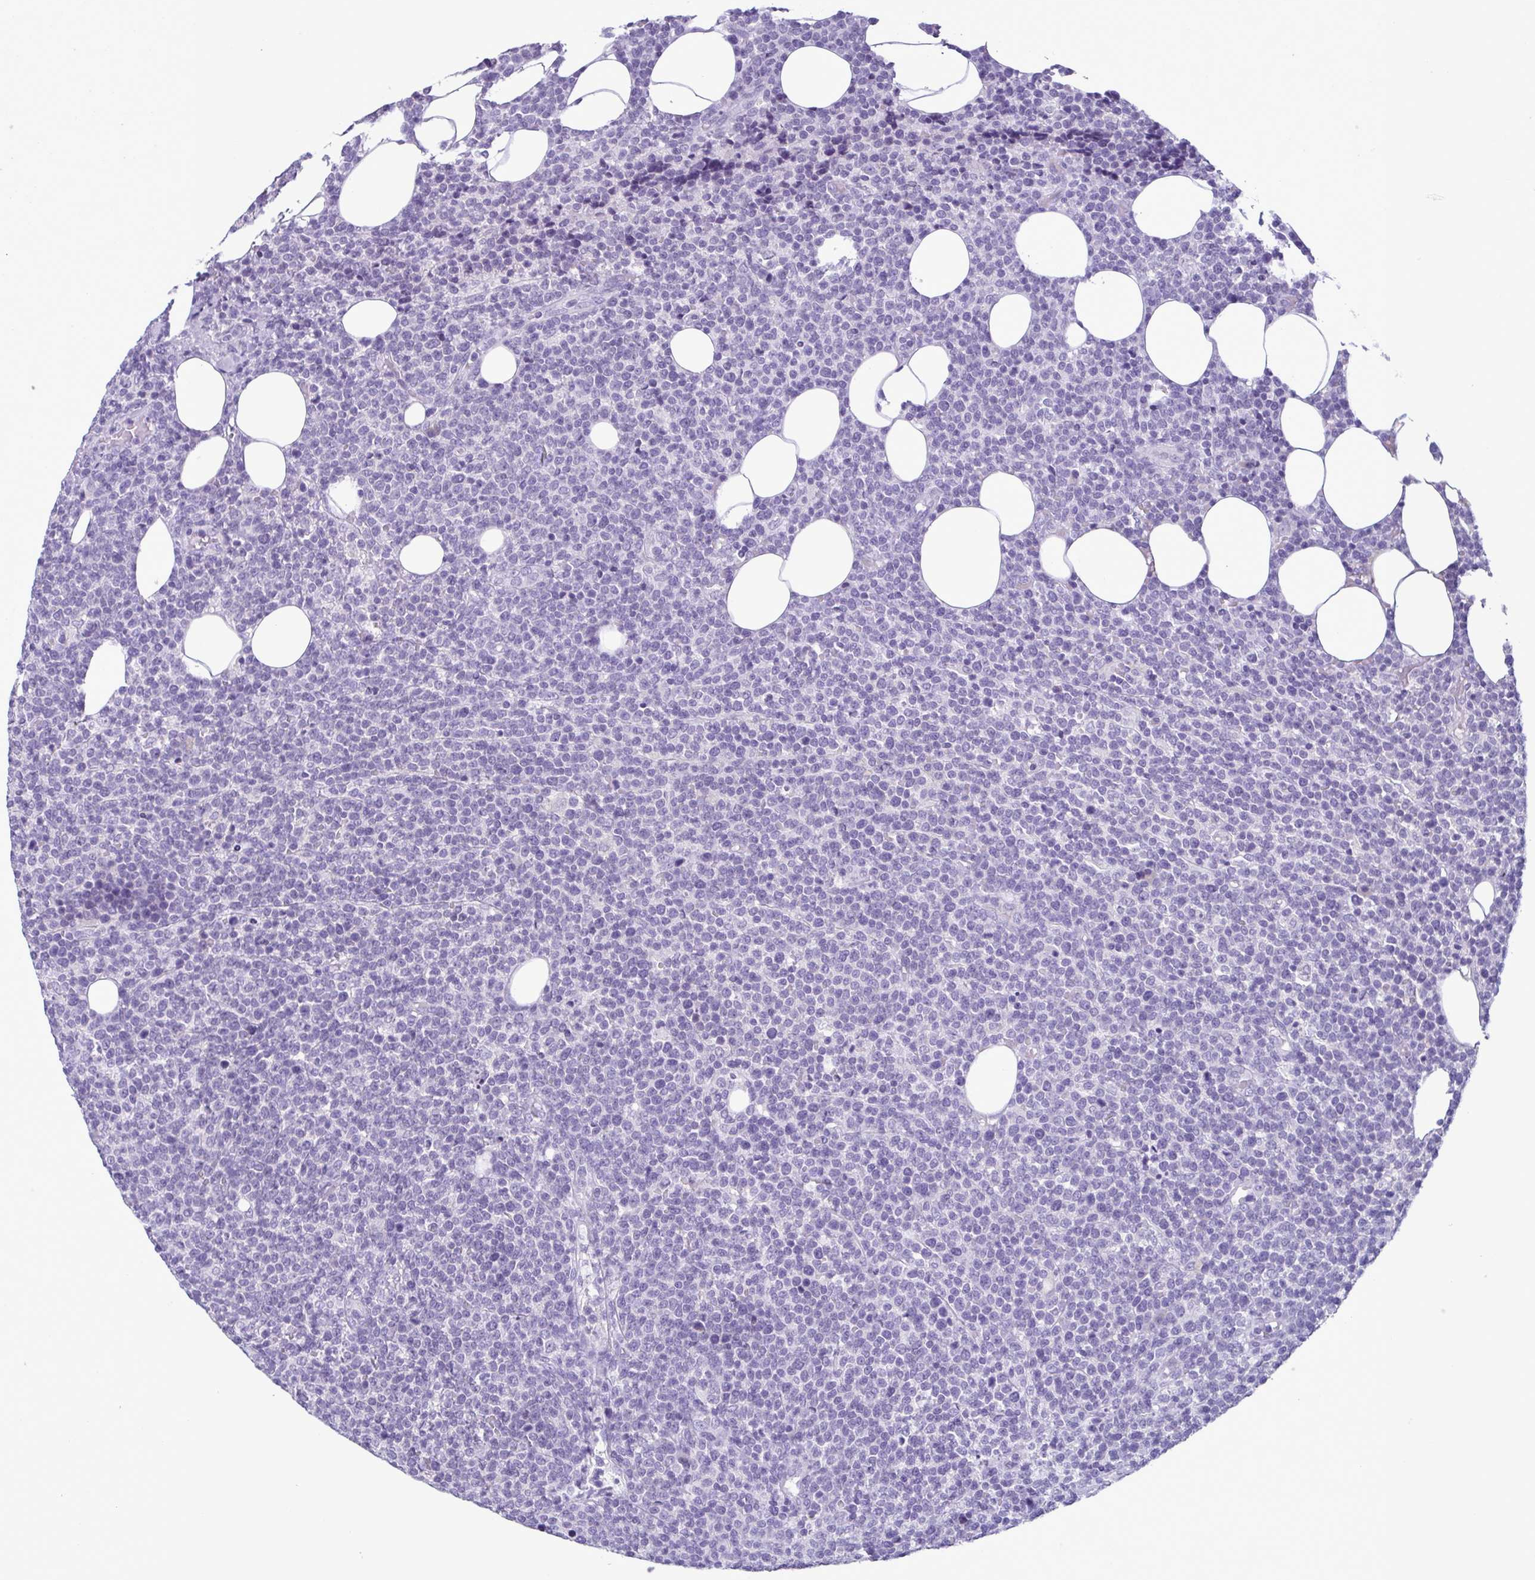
{"staining": {"intensity": "negative", "quantity": "none", "location": "none"}, "tissue": "lymphoma", "cell_type": "Tumor cells", "image_type": "cancer", "snomed": [{"axis": "morphology", "description": "Malignant lymphoma, non-Hodgkin's type, High grade"}, {"axis": "topography", "description": "Lymph node"}], "caption": "The immunohistochemistry (IHC) image has no significant staining in tumor cells of malignant lymphoma, non-Hodgkin's type (high-grade) tissue.", "gene": "INAFM1", "patient": {"sex": "male", "age": 61}}